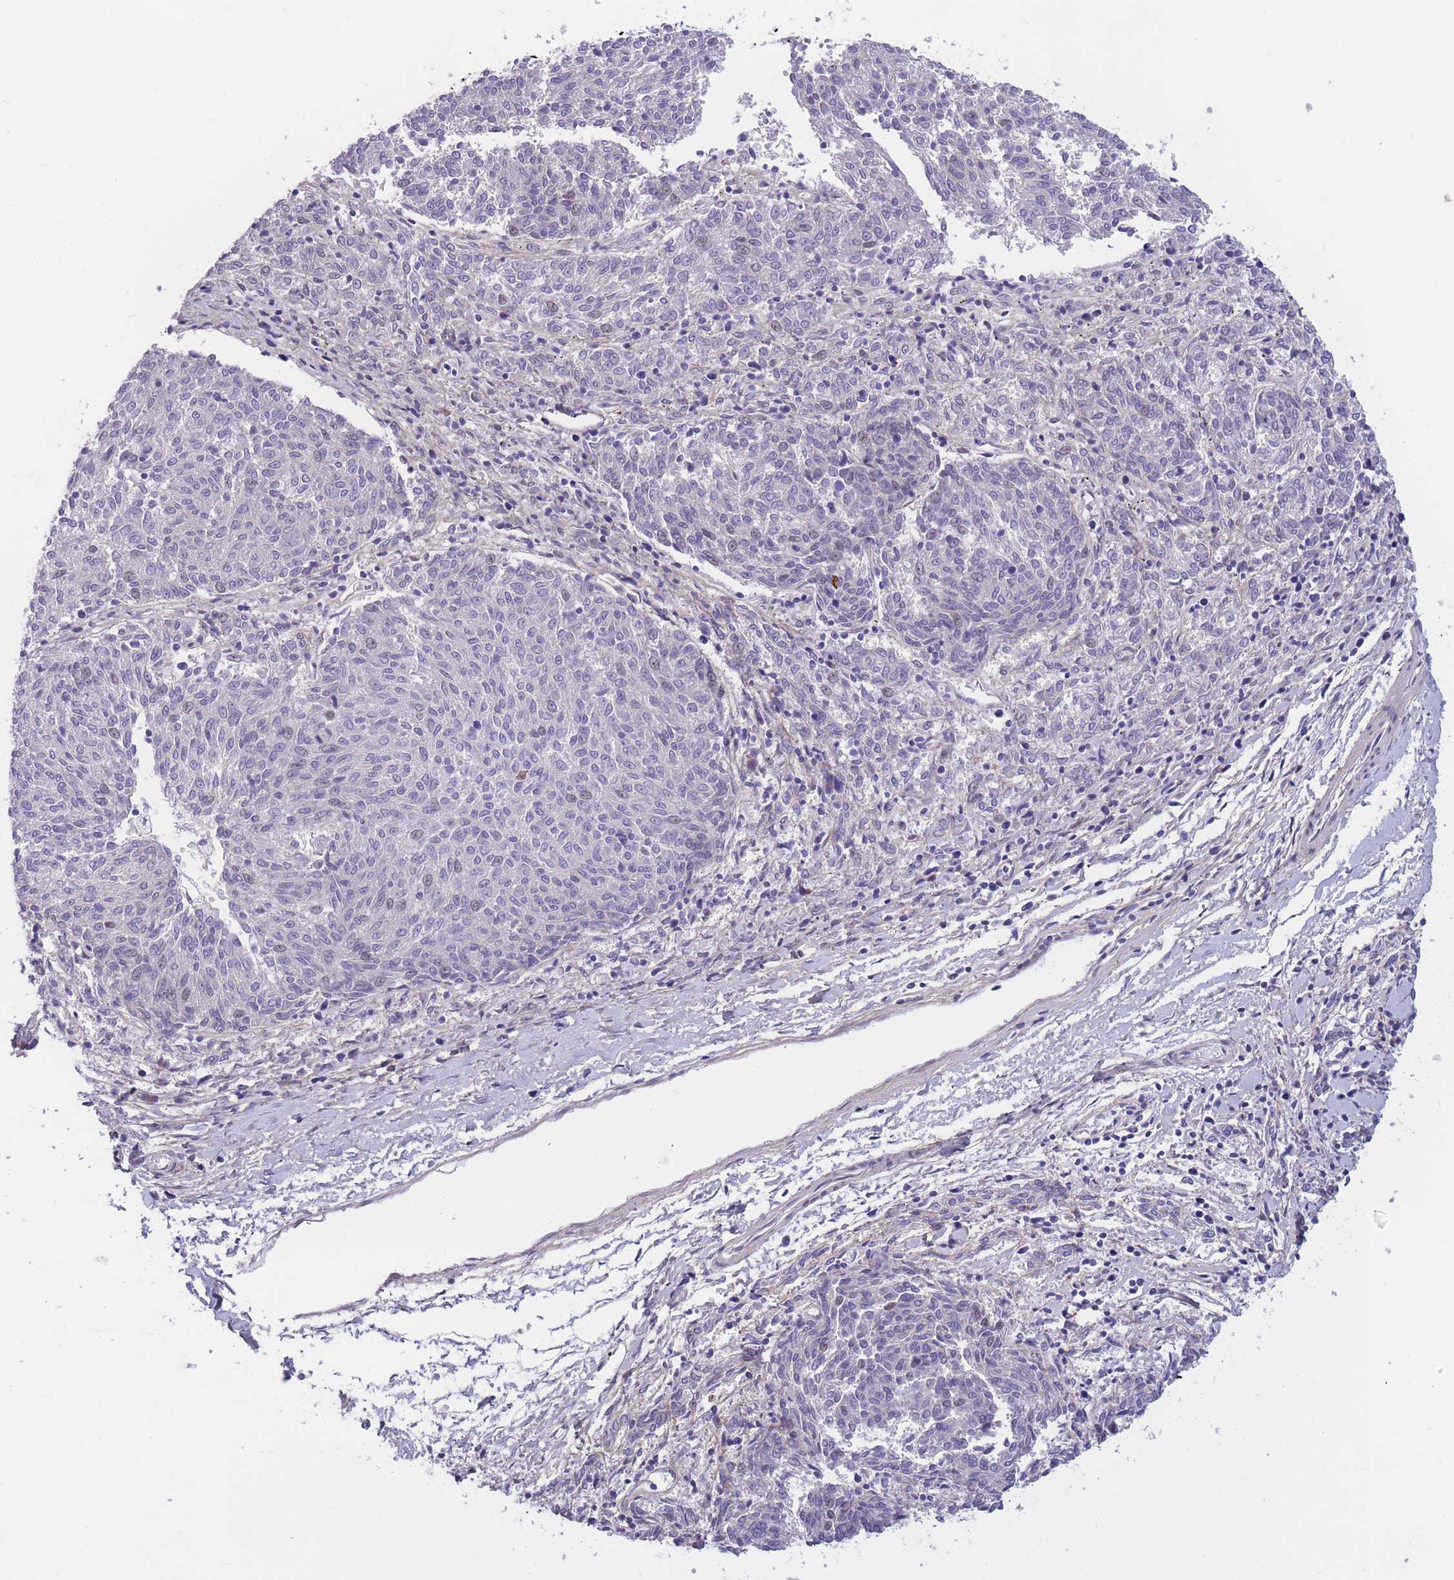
{"staining": {"intensity": "negative", "quantity": "none", "location": "none"}, "tissue": "melanoma", "cell_type": "Tumor cells", "image_type": "cancer", "snomed": [{"axis": "morphology", "description": "Malignant melanoma, NOS"}, {"axis": "topography", "description": "Skin"}], "caption": "Immunohistochemical staining of melanoma exhibits no significant expression in tumor cells.", "gene": "BCL9L", "patient": {"sex": "female", "age": 72}}